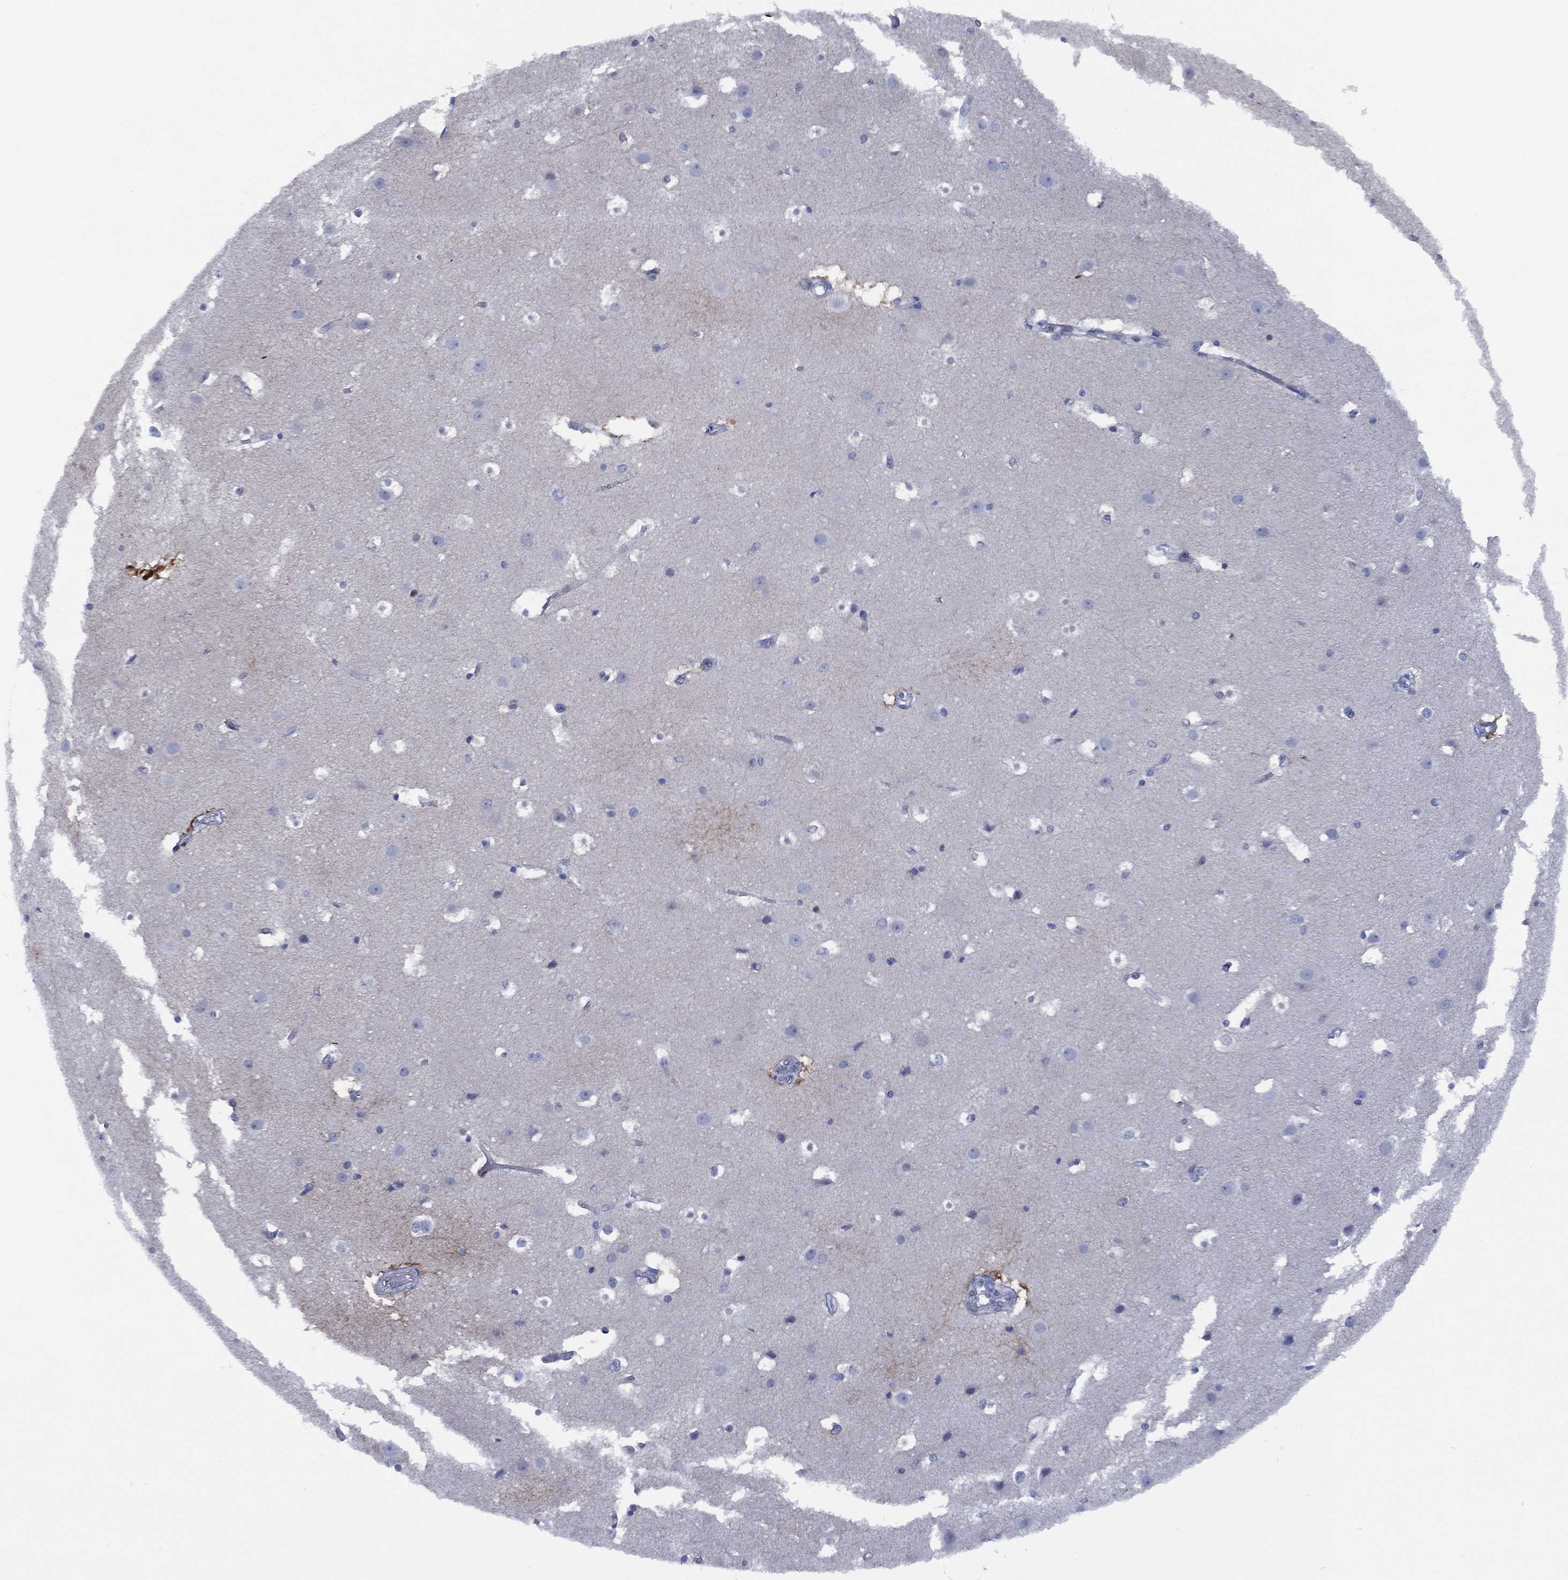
{"staining": {"intensity": "negative", "quantity": "none", "location": "none"}, "tissue": "cerebral cortex", "cell_type": "Endothelial cells", "image_type": "normal", "snomed": [{"axis": "morphology", "description": "Normal tissue, NOS"}, {"axis": "topography", "description": "Cerebral cortex"}], "caption": "DAB immunohistochemical staining of benign human cerebral cortex reveals no significant positivity in endothelial cells.", "gene": "SLC4A4", "patient": {"sex": "female", "age": 52}}